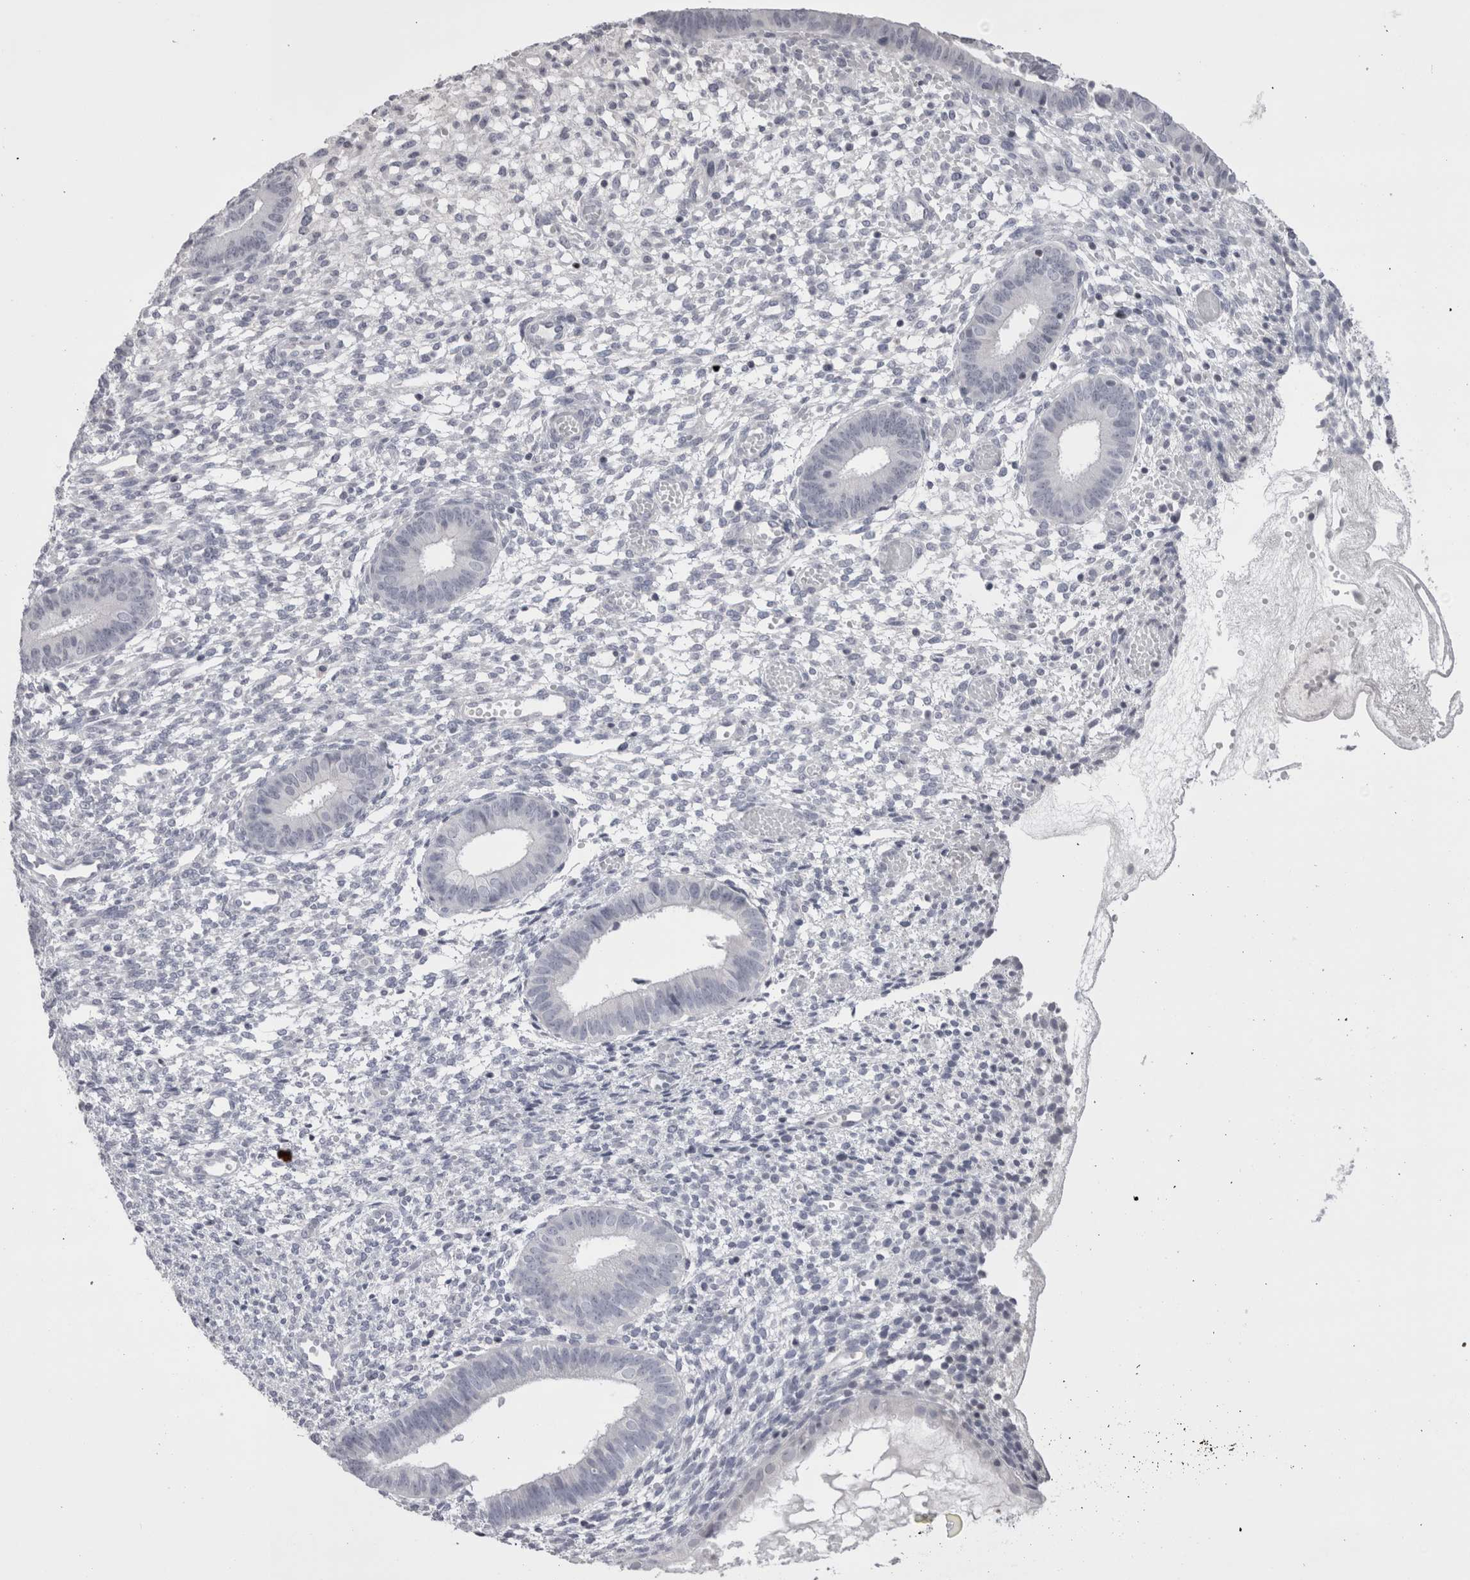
{"staining": {"intensity": "negative", "quantity": "none", "location": "none"}, "tissue": "endometrium", "cell_type": "Cells in endometrial stroma", "image_type": "normal", "snomed": [{"axis": "morphology", "description": "Normal tissue, NOS"}, {"axis": "topography", "description": "Endometrium"}], "caption": "Endometrium stained for a protein using immunohistochemistry (IHC) demonstrates no expression cells in endometrial stroma.", "gene": "FNDC8", "patient": {"sex": "female", "age": 46}}